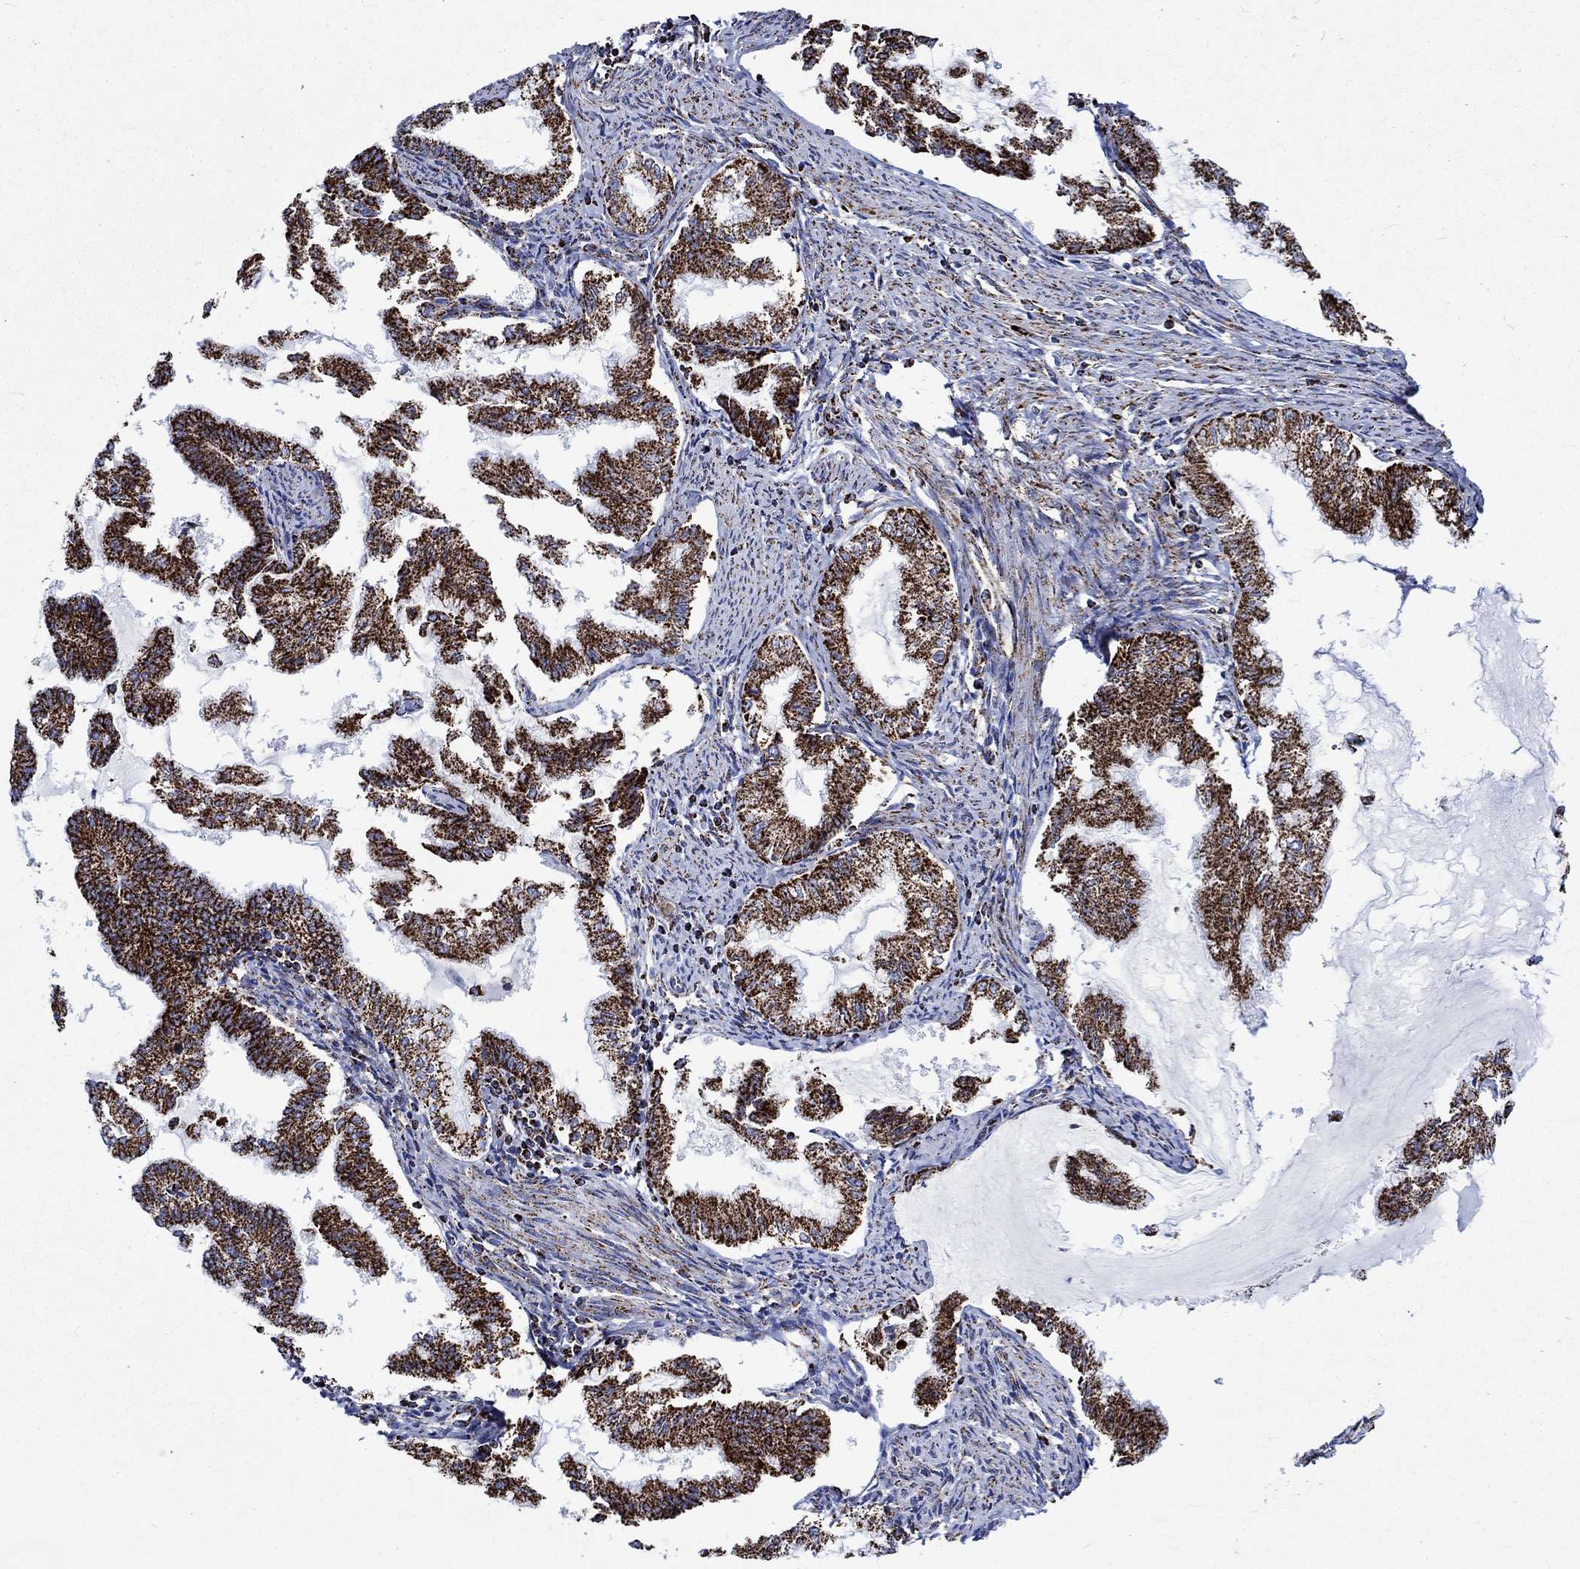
{"staining": {"intensity": "strong", "quantity": ">75%", "location": "cytoplasmic/membranous"}, "tissue": "endometrial cancer", "cell_type": "Tumor cells", "image_type": "cancer", "snomed": [{"axis": "morphology", "description": "Adenocarcinoma, NOS"}, {"axis": "topography", "description": "Endometrium"}], "caption": "Human endometrial cancer (adenocarcinoma) stained for a protein (brown) exhibits strong cytoplasmic/membranous positive staining in approximately >75% of tumor cells.", "gene": "RCE1", "patient": {"sex": "female", "age": 79}}